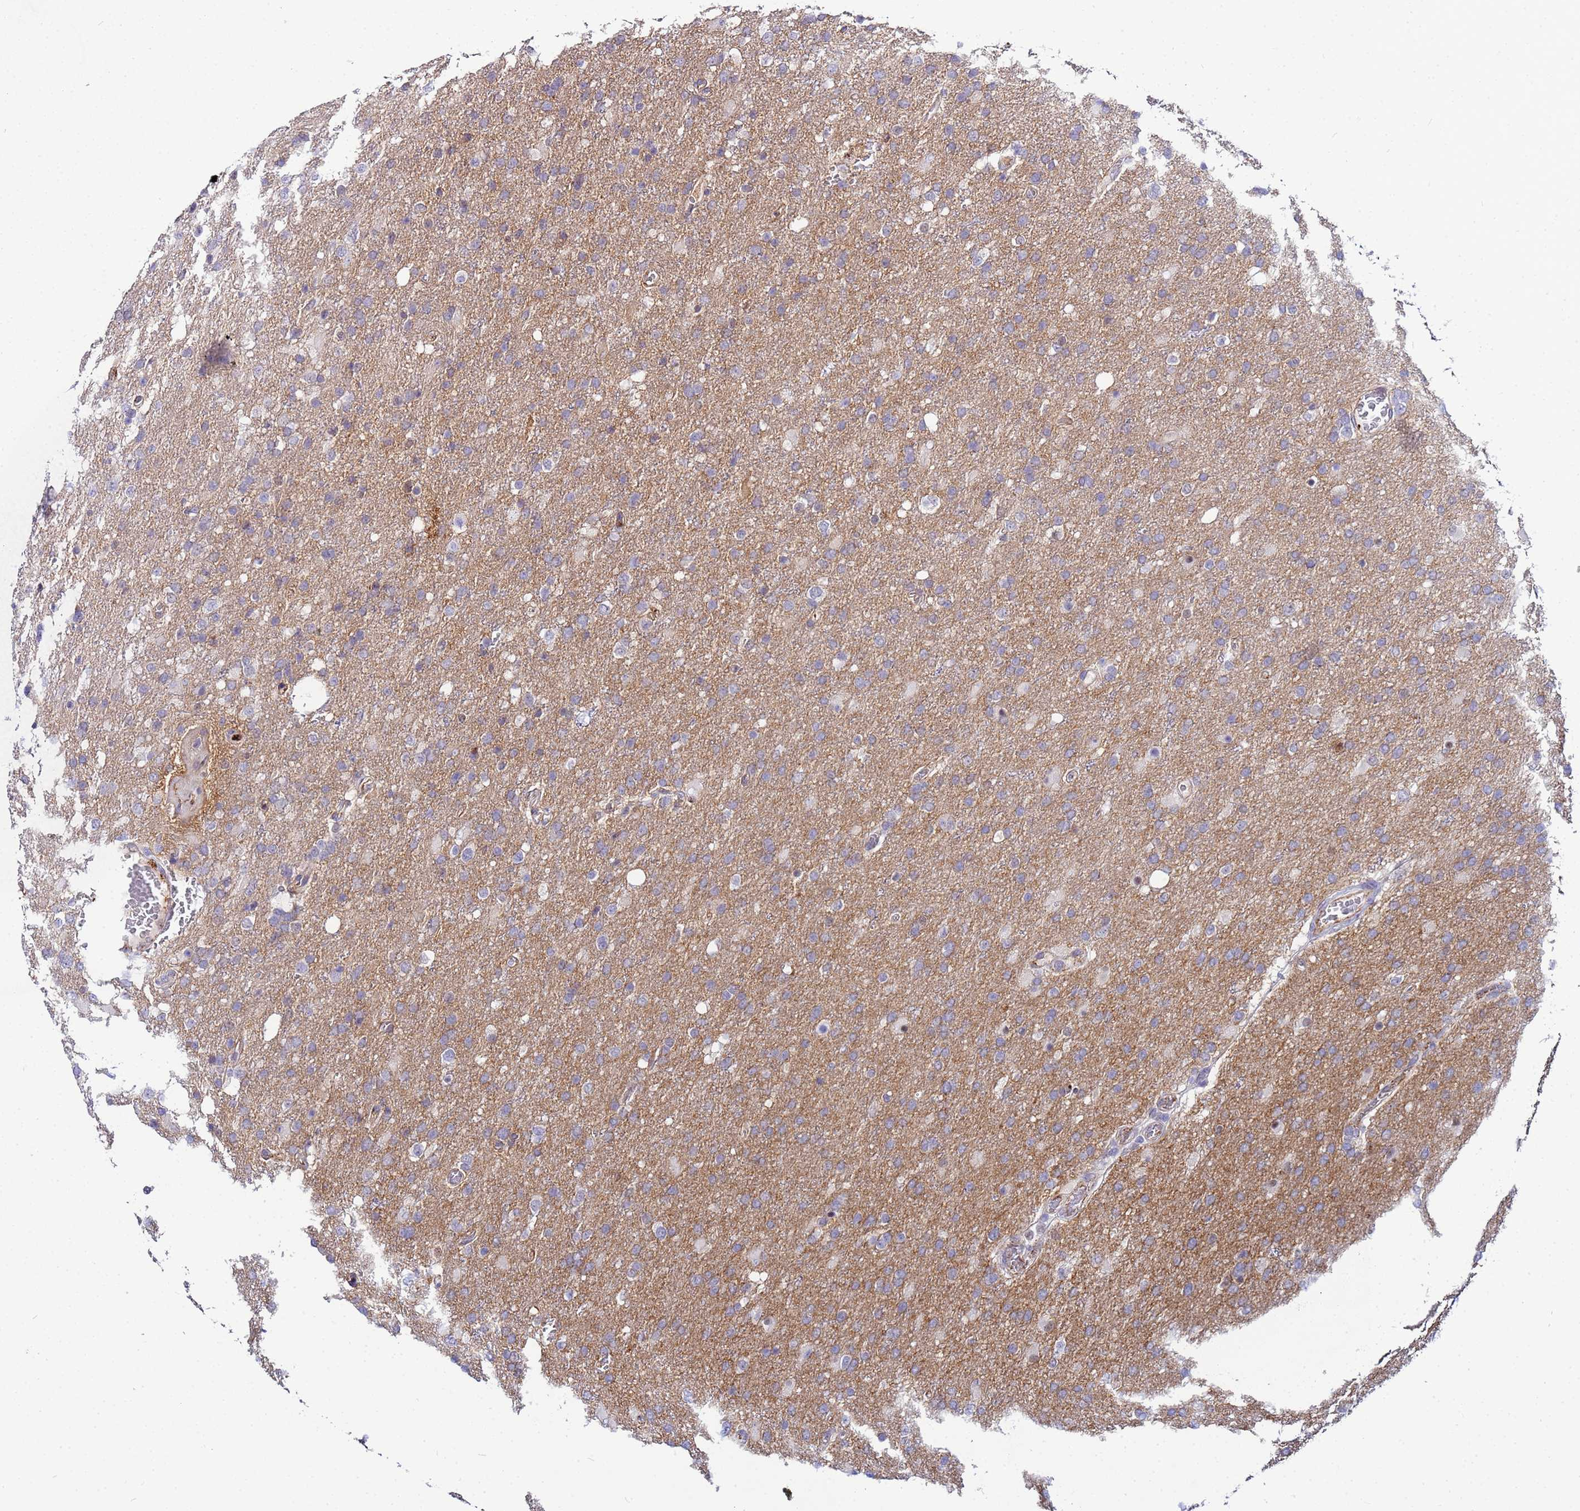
{"staining": {"intensity": "weak", "quantity": "<25%", "location": "cytoplasmic/membranous"}, "tissue": "glioma", "cell_type": "Tumor cells", "image_type": "cancer", "snomed": [{"axis": "morphology", "description": "Glioma, malignant, High grade"}, {"axis": "topography", "description": "Brain"}], "caption": "The immunohistochemistry image has no significant expression in tumor cells of glioma tissue.", "gene": "SLC25A37", "patient": {"sex": "female", "age": 74}}